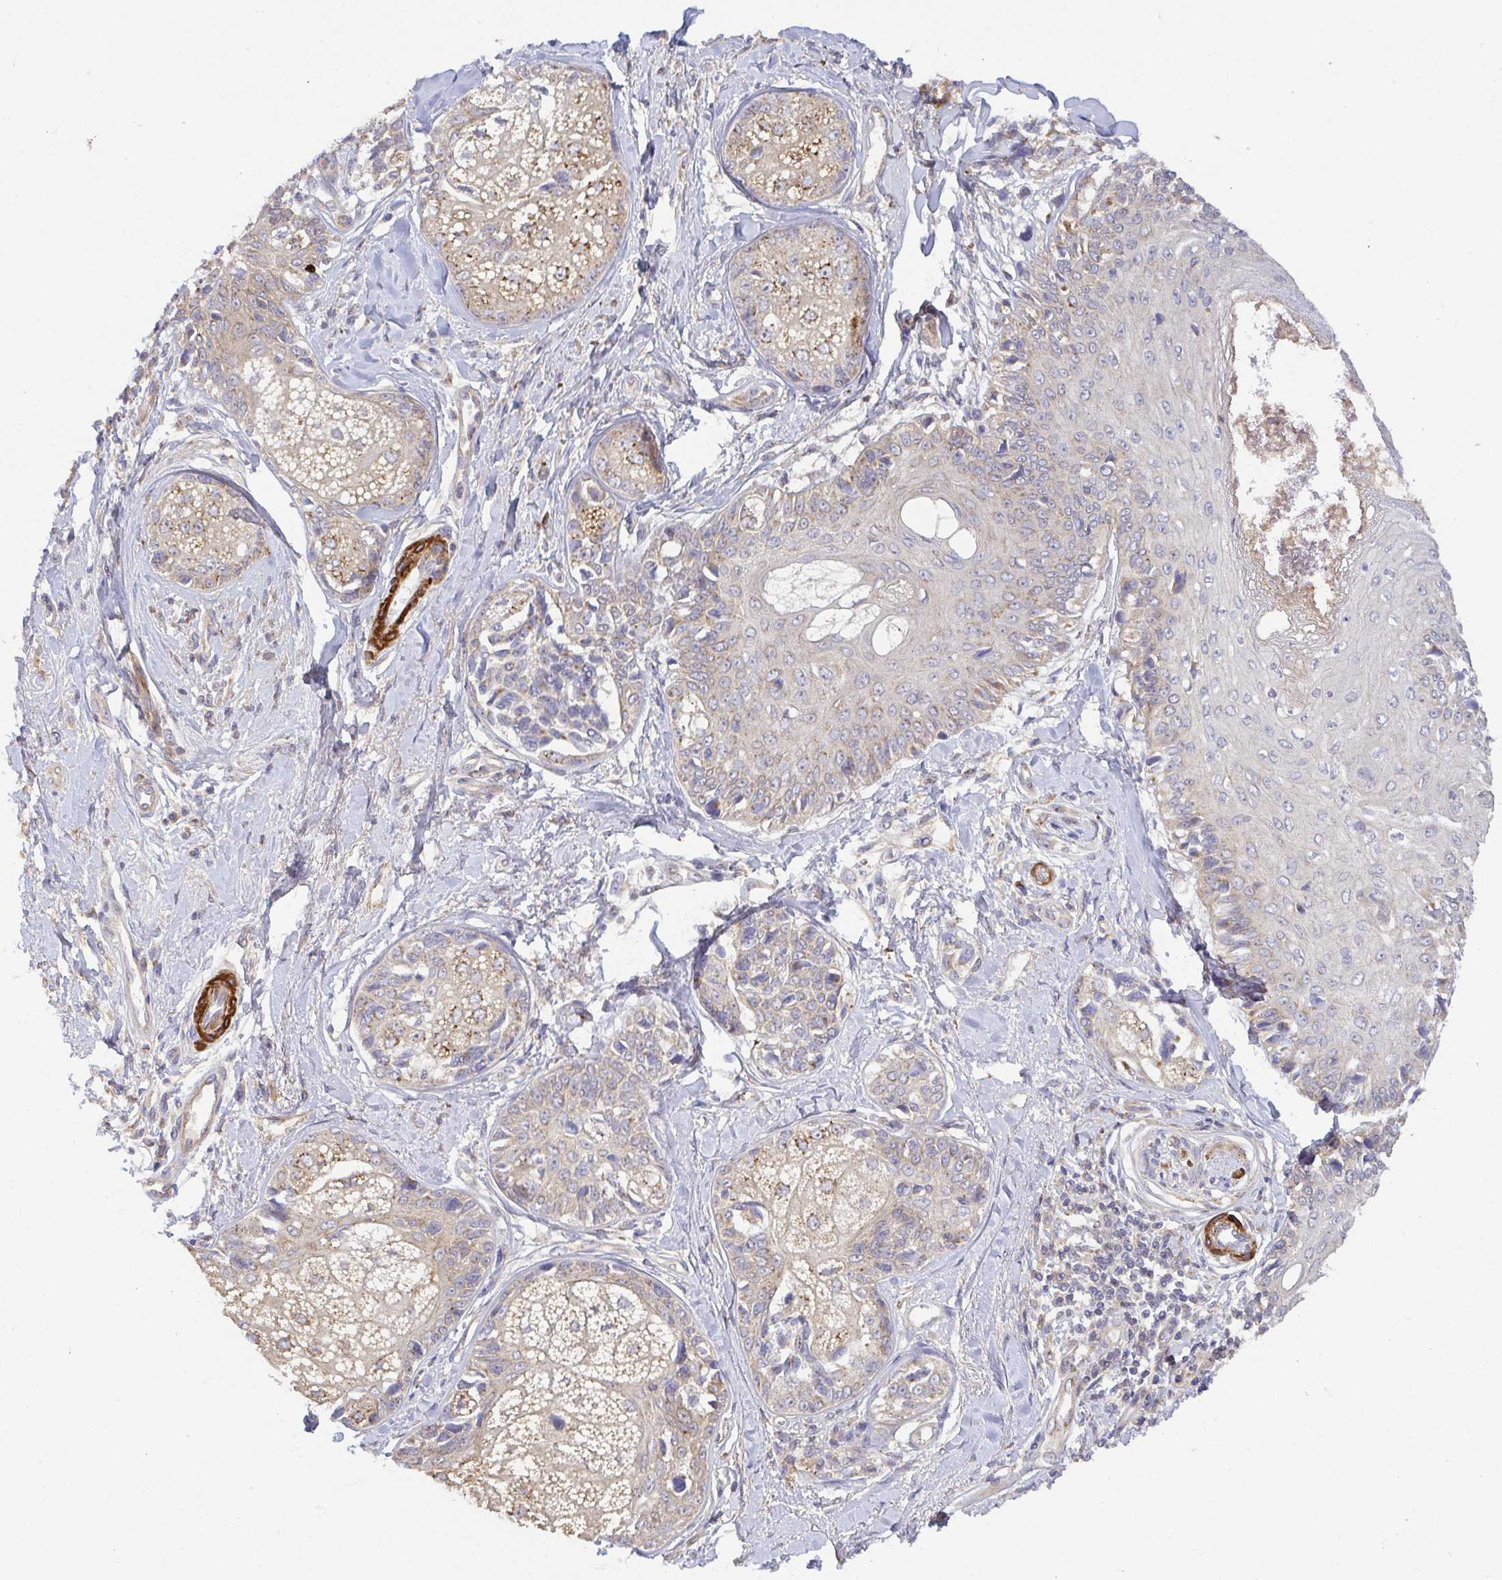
{"staining": {"intensity": "weak", "quantity": "<25%", "location": "cytoplasmic/membranous"}, "tissue": "melanoma", "cell_type": "Tumor cells", "image_type": "cancer", "snomed": [{"axis": "morphology", "description": "Malignant melanoma, NOS"}, {"axis": "topography", "description": "Skin"}], "caption": "High magnification brightfield microscopy of melanoma stained with DAB (3,3'-diaminobenzidine) (brown) and counterstained with hematoxylin (blue): tumor cells show no significant expression.", "gene": "TM9SF4", "patient": {"sex": "female", "age": 86}}